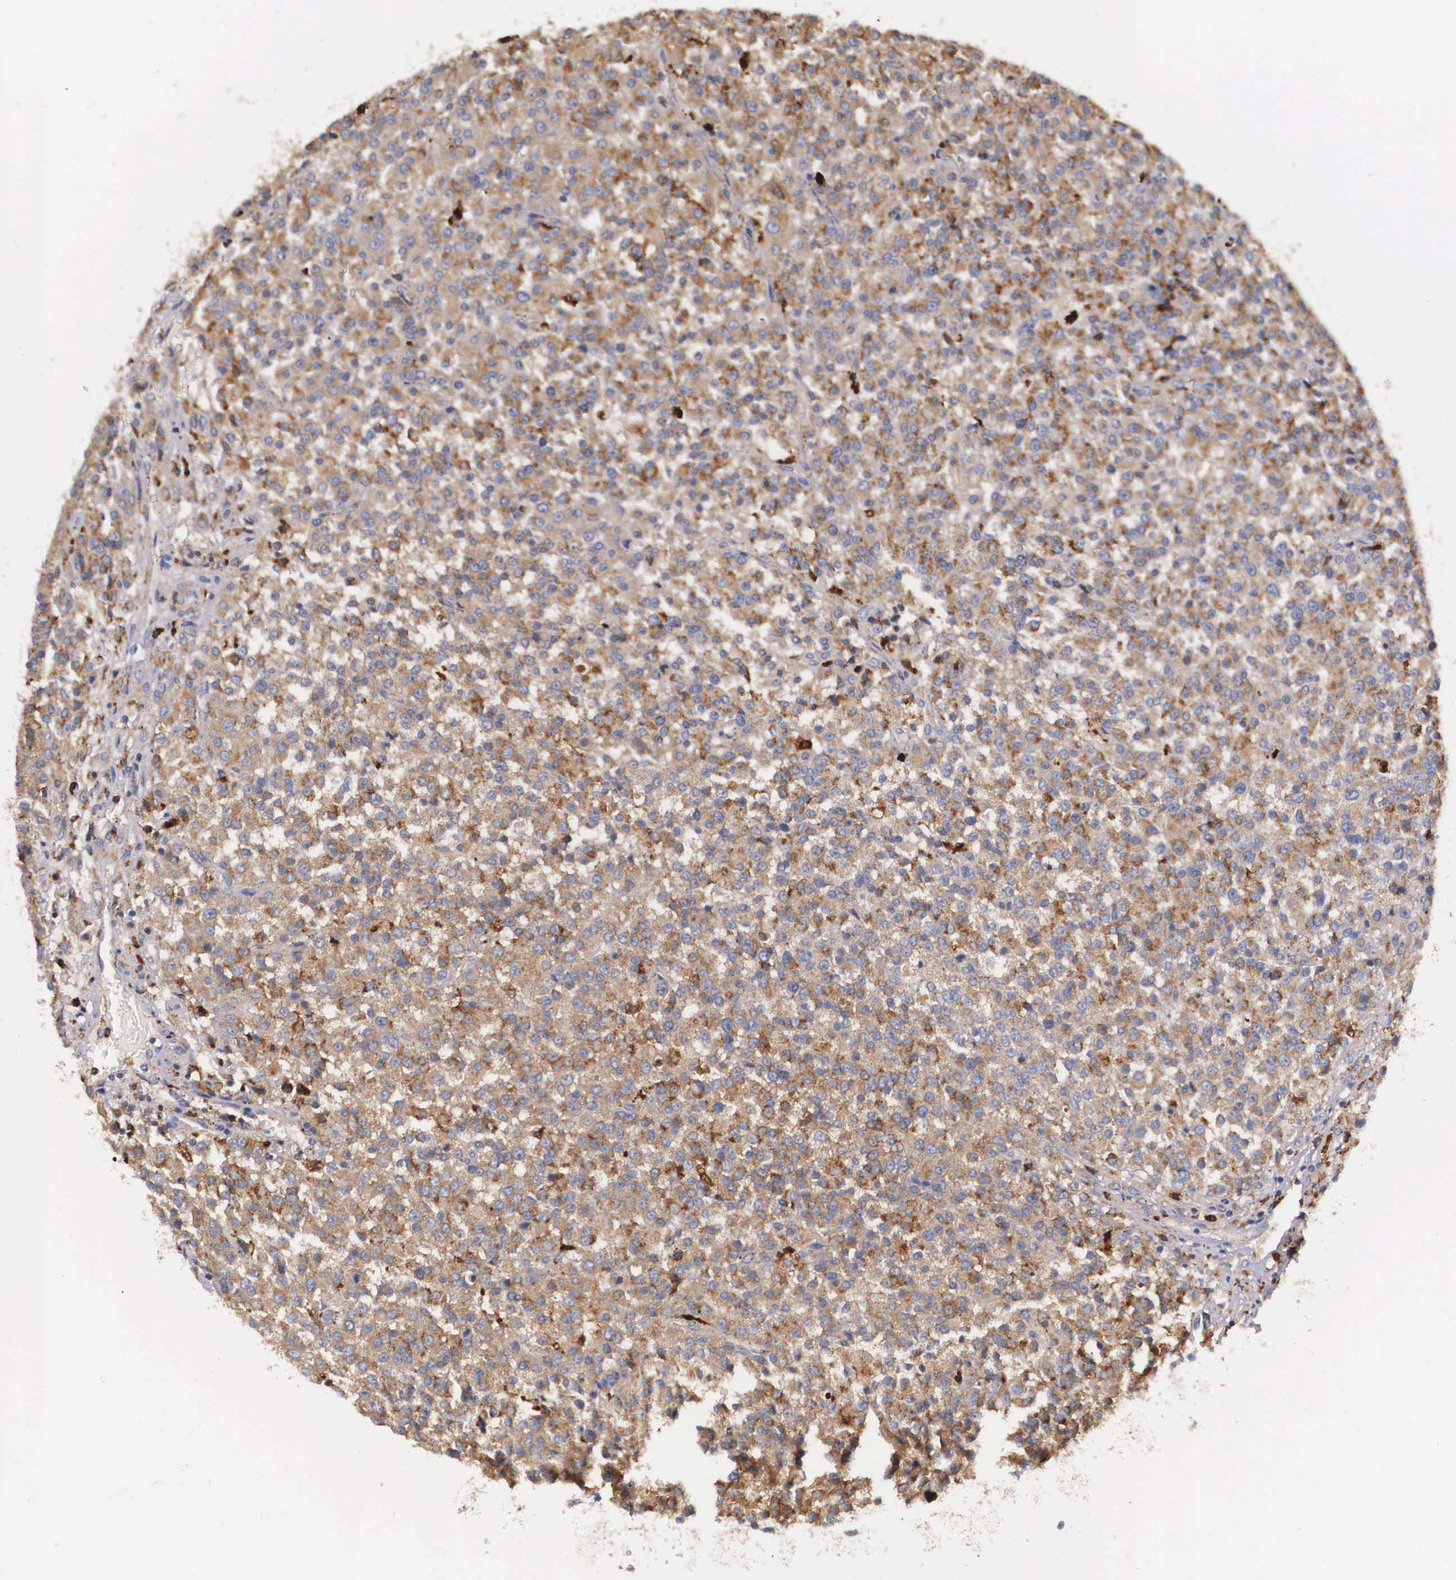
{"staining": {"intensity": "moderate", "quantity": ">75%", "location": "cytoplasmic/membranous"}, "tissue": "testis cancer", "cell_type": "Tumor cells", "image_type": "cancer", "snomed": [{"axis": "morphology", "description": "Seminoma, NOS"}, {"axis": "topography", "description": "Testis"}], "caption": "The histopathology image demonstrates staining of testis cancer (seminoma), revealing moderate cytoplasmic/membranous protein staining (brown color) within tumor cells.", "gene": "NAGA", "patient": {"sex": "male", "age": 59}}